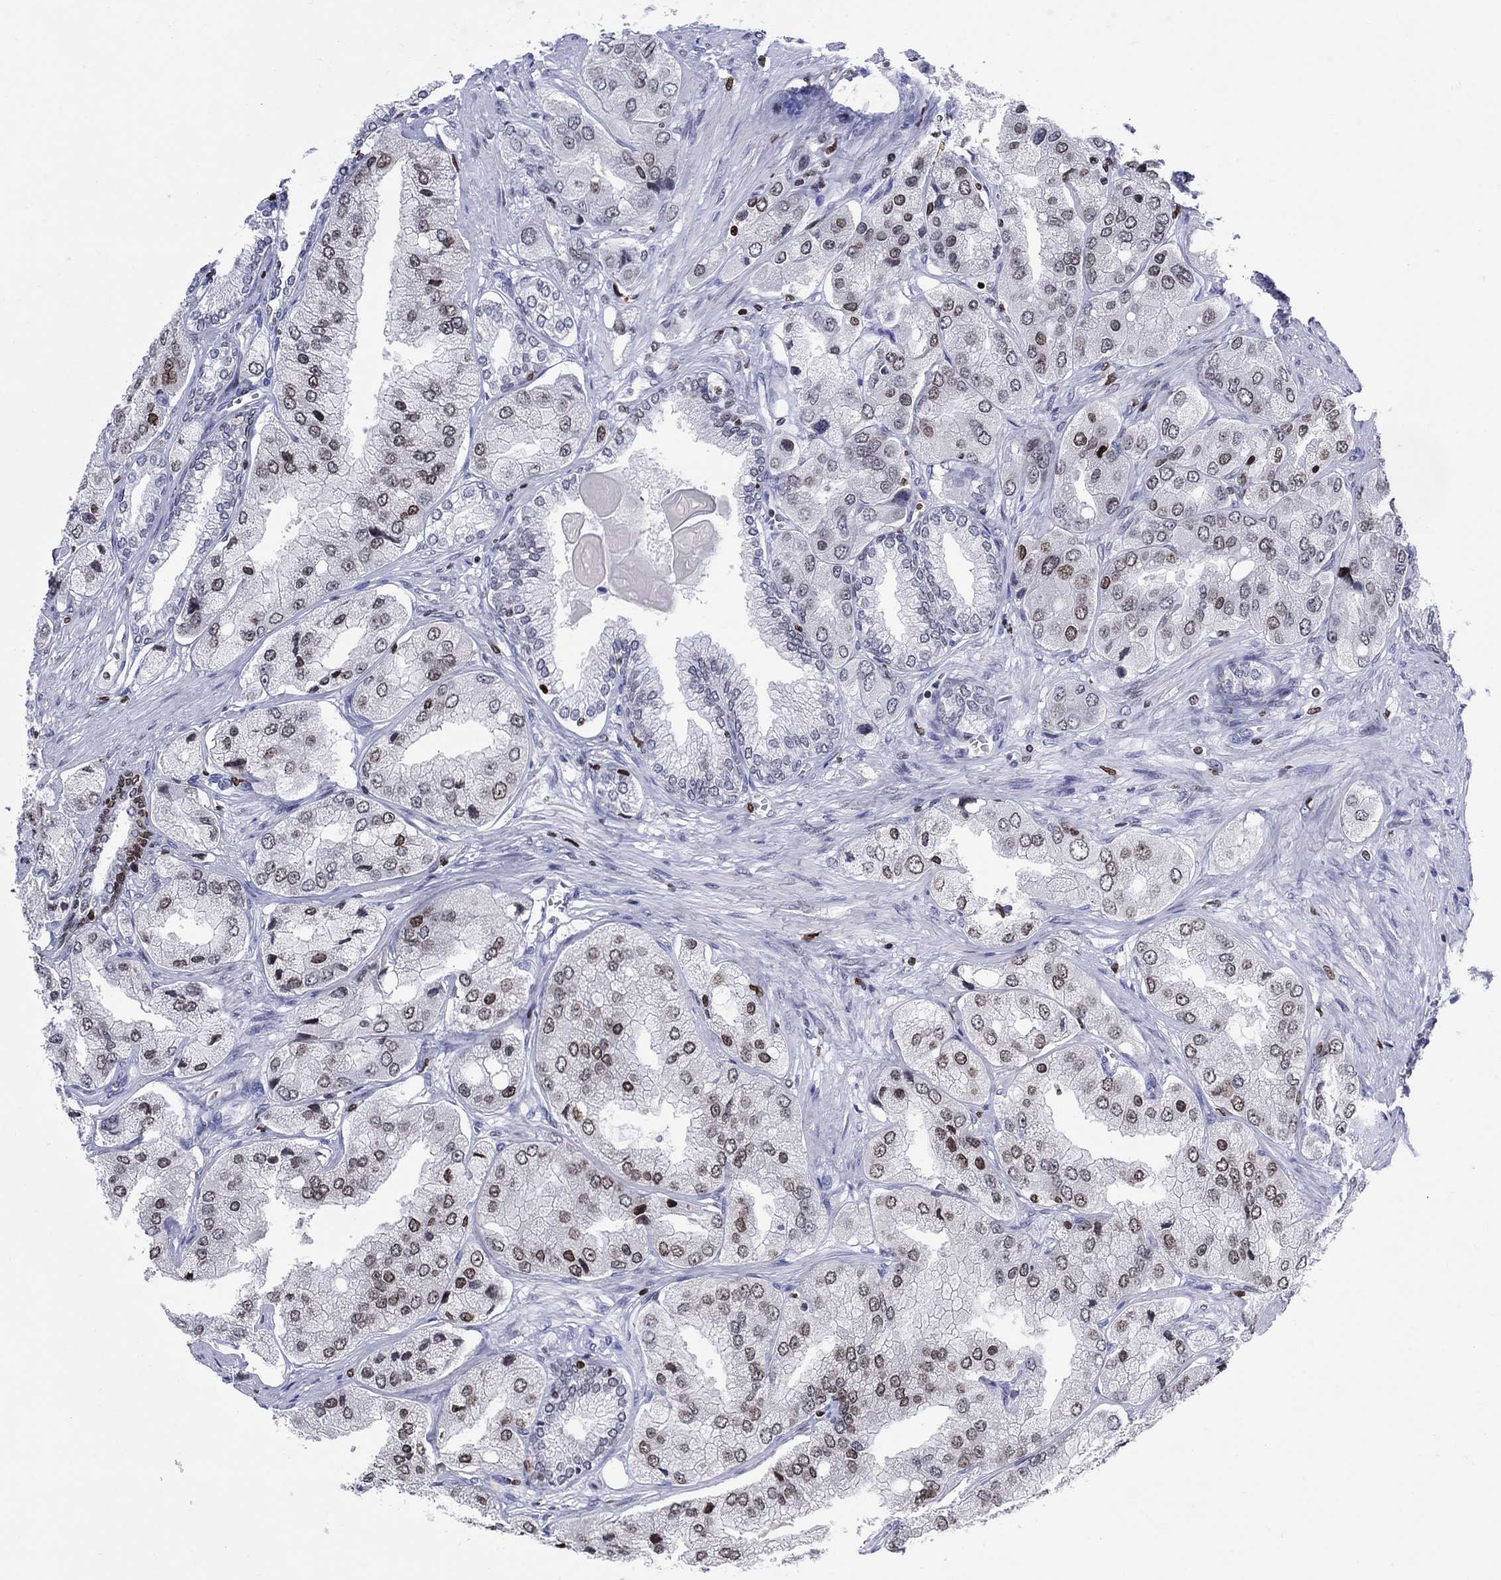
{"staining": {"intensity": "moderate", "quantity": "<25%", "location": "nuclear"}, "tissue": "prostate cancer", "cell_type": "Tumor cells", "image_type": "cancer", "snomed": [{"axis": "morphology", "description": "Adenocarcinoma, Low grade"}, {"axis": "topography", "description": "Prostate"}], "caption": "Protein positivity by immunohistochemistry (IHC) demonstrates moderate nuclear positivity in approximately <25% of tumor cells in prostate cancer.", "gene": "HMGA1", "patient": {"sex": "male", "age": 69}}